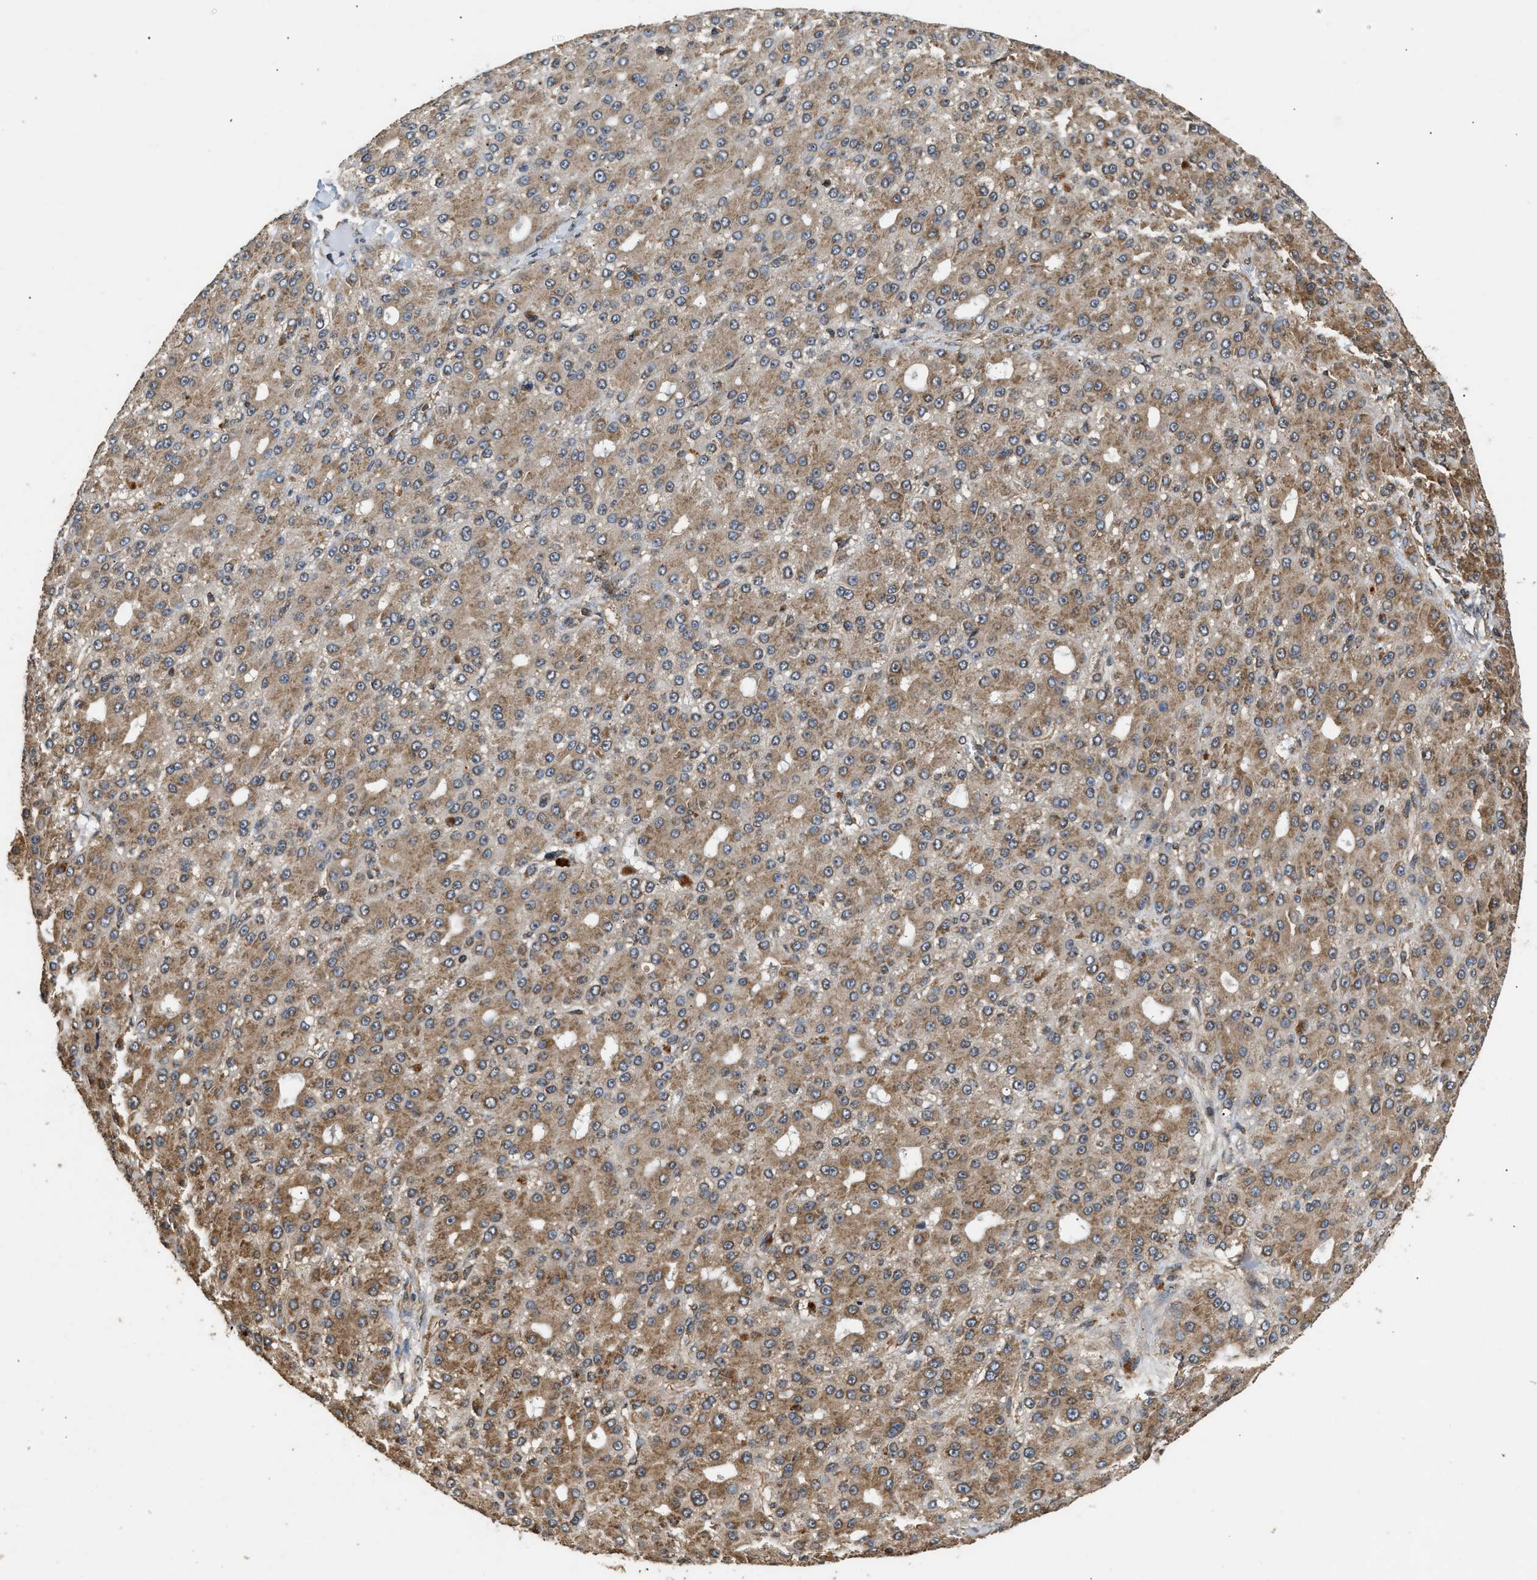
{"staining": {"intensity": "moderate", "quantity": ">75%", "location": "cytoplasmic/membranous"}, "tissue": "liver cancer", "cell_type": "Tumor cells", "image_type": "cancer", "snomed": [{"axis": "morphology", "description": "Carcinoma, Hepatocellular, NOS"}, {"axis": "topography", "description": "Liver"}], "caption": "The micrograph displays a brown stain indicating the presence of a protein in the cytoplasmic/membranous of tumor cells in liver hepatocellular carcinoma.", "gene": "DNAJC2", "patient": {"sex": "male", "age": 67}}